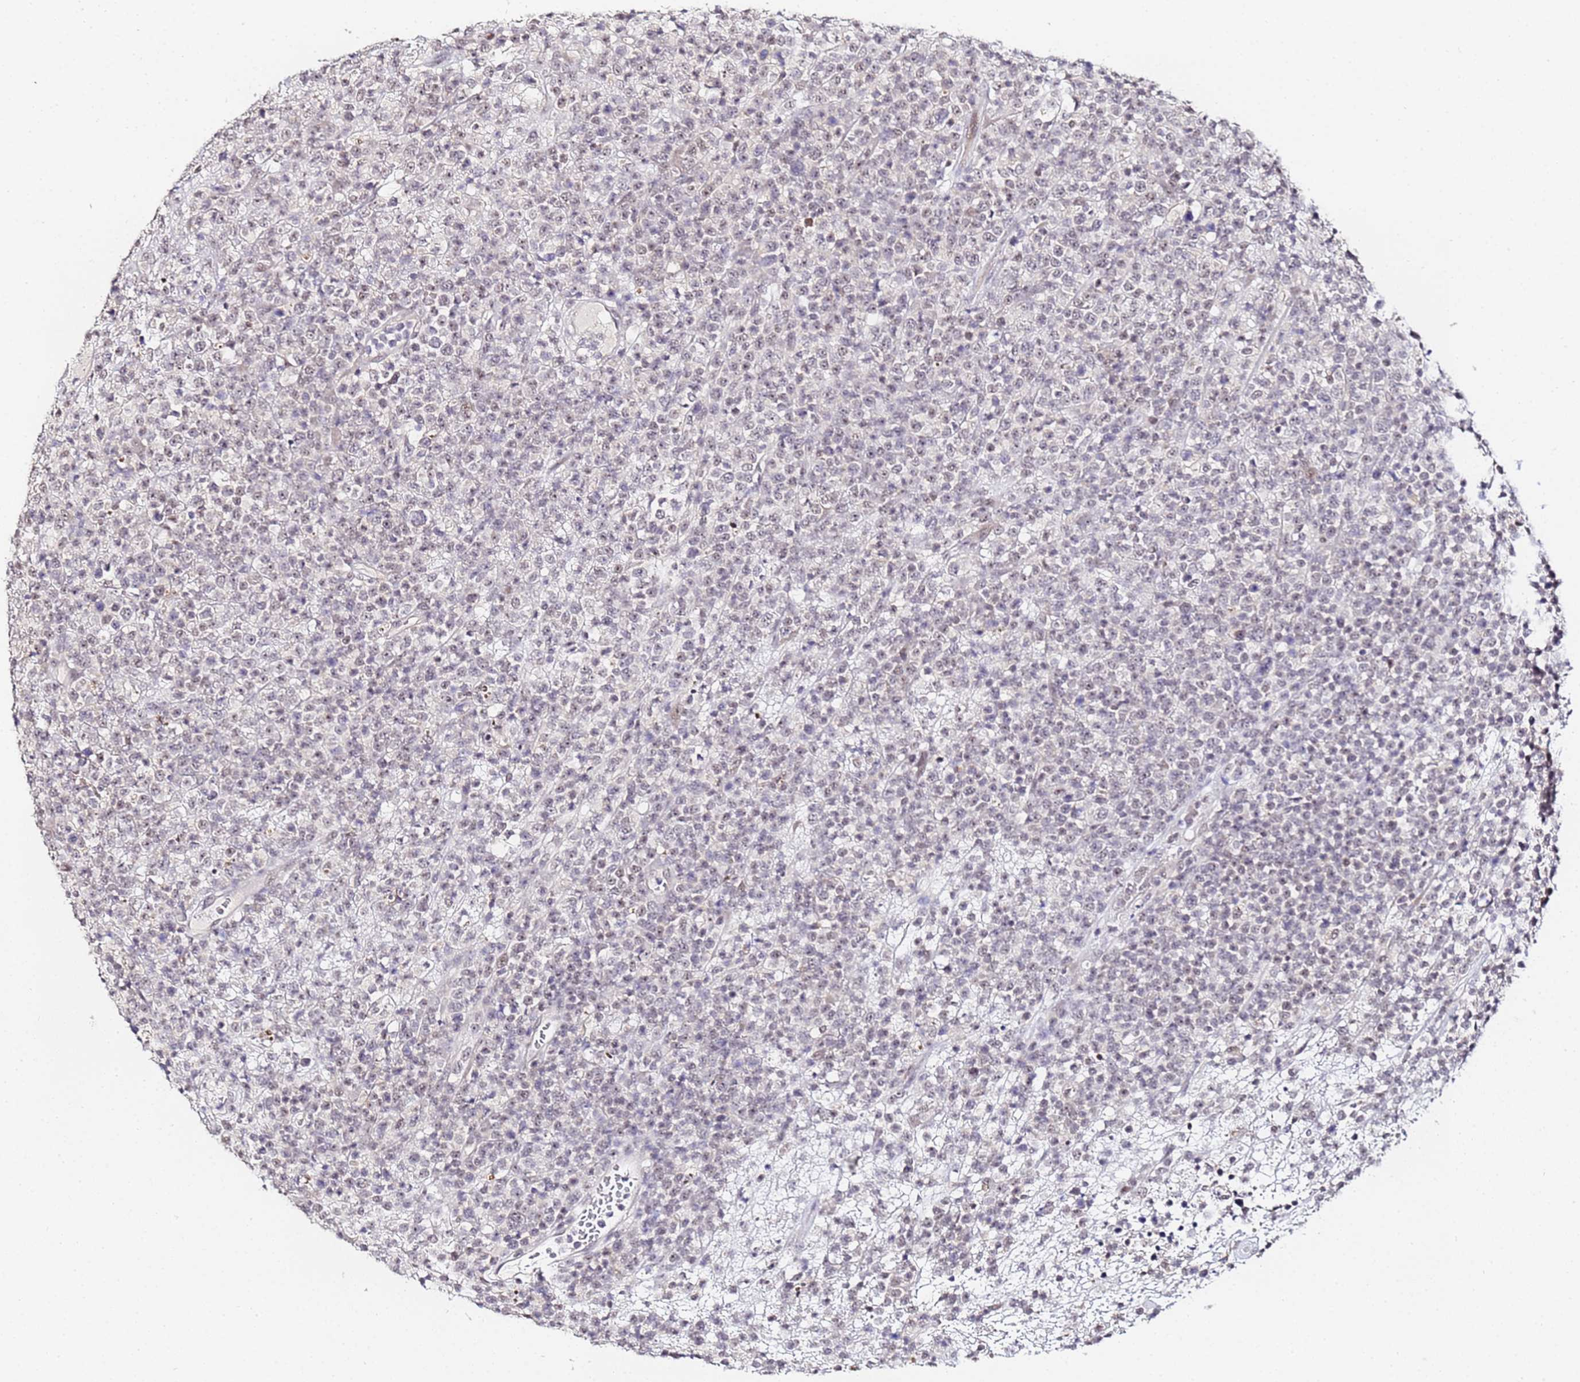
{"staining": {"intensity": "weak", "quantity": "<25%", "location": "nuclear"}, "tissue": "lymphoma", "cell_type": "Tumor cells", "image_type": "cancer", "snomed": [{"axis": "morphology", "description": "Malignant lymphoma, non-Hodgkin's type, High grade"}, {"axis": "topography", "description": "Colon"}], "caption": "Micrograph shows no significant protein positivity in tumor cells of lymphoma. Brightfield microscopy of immunohistochemistry stained with DAB (brown) and hematoxylin (blue), captured at high magnification.", "gene": "LSM3", "patient": {"sex": "female", "age": 53}}